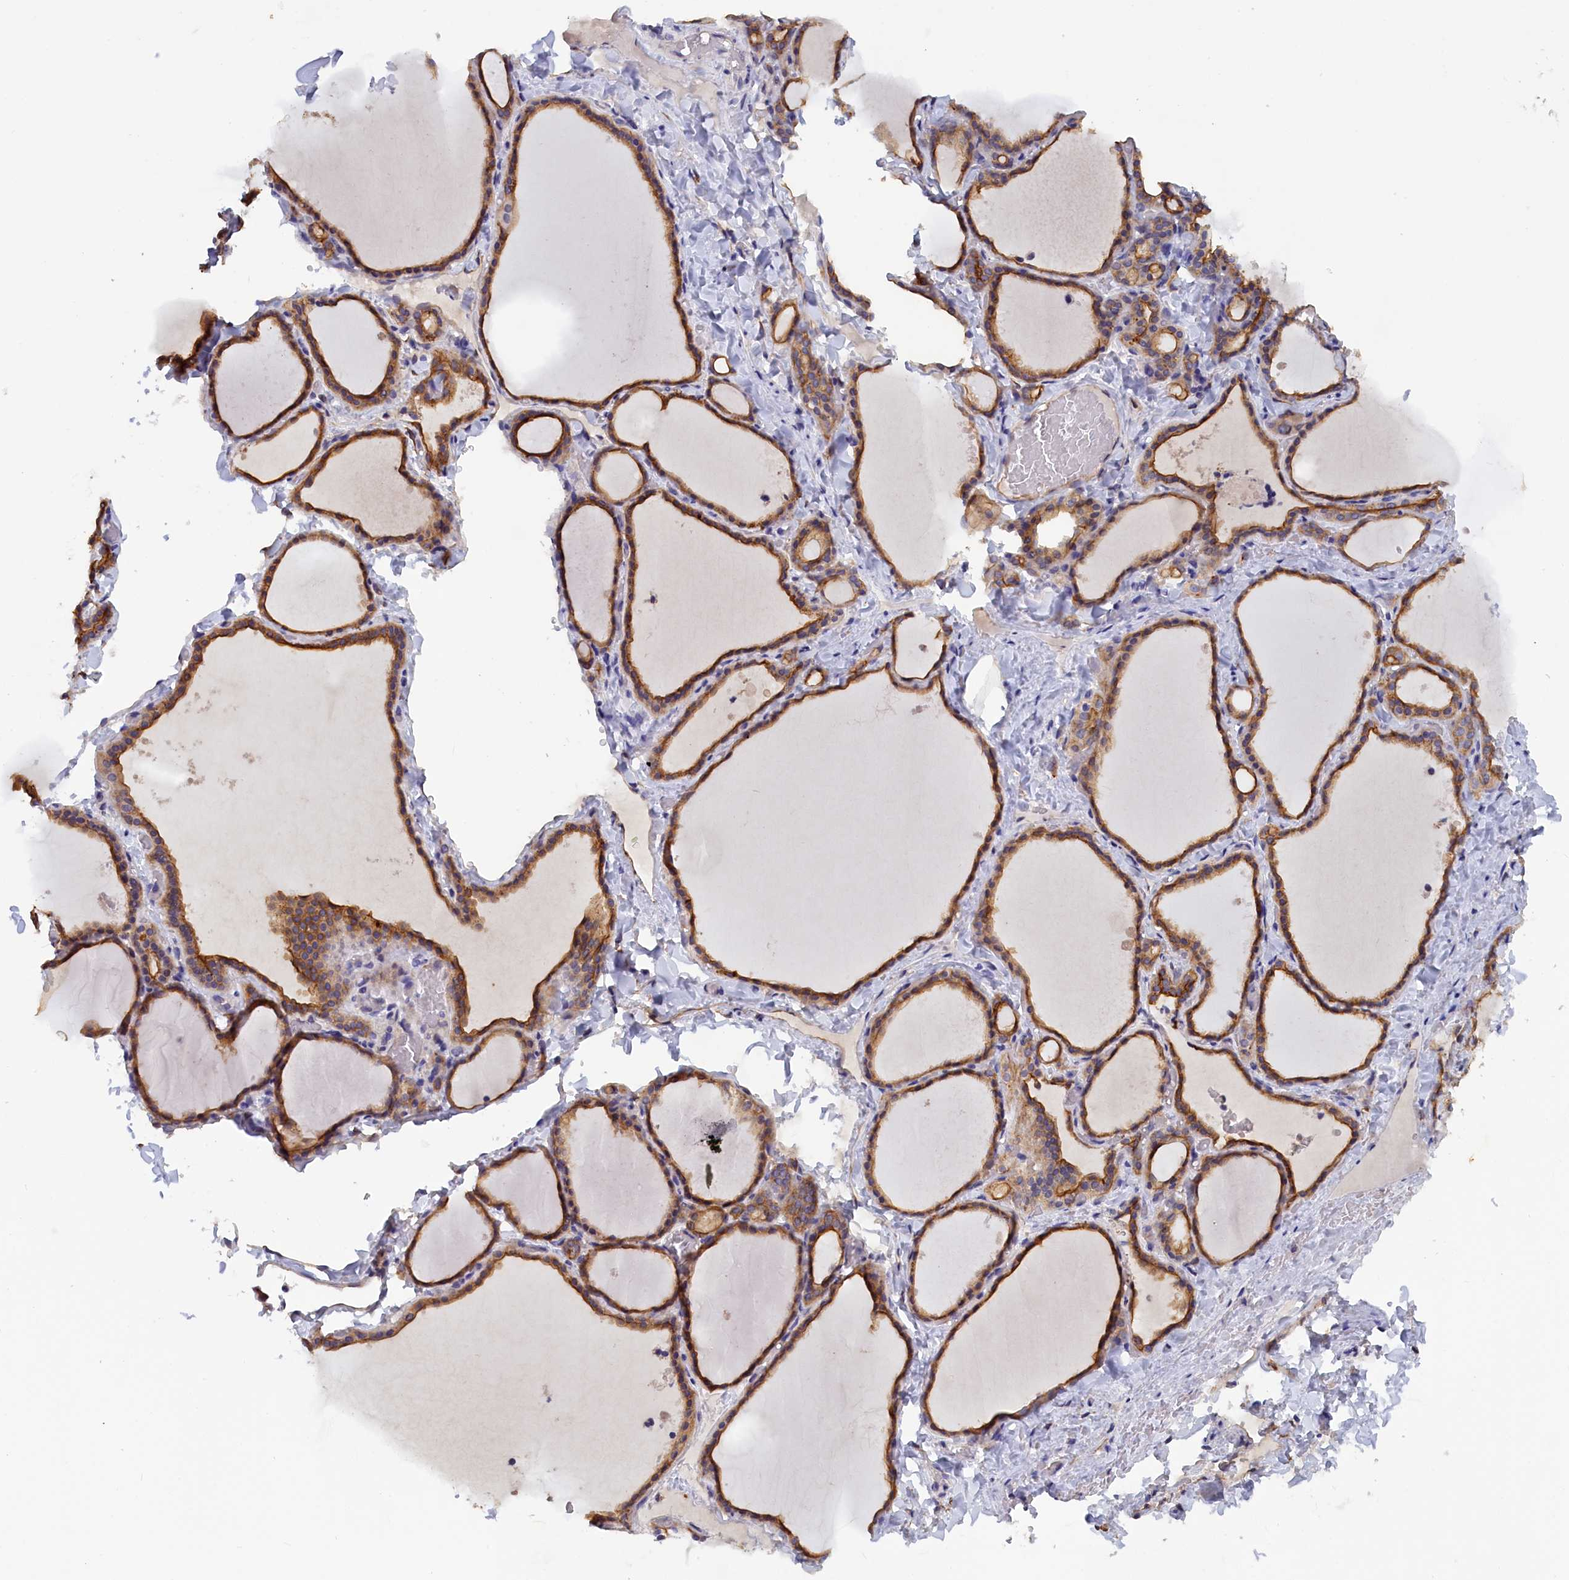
{"staining": {"intensity": "moderate", "quantity": ">75%", "location": "cytoplasmic/membranous"}, "tissue": "thyroid gland", "cell_type": "Glandular cells", "image_type": "normal", "snomed": [{"axis": "morphology", "description": "Normal tissue, NOS"}, {"axis": "topography", "description": "Thyroid gland"}], "caption": "The micrograph reveals a brown stain indicating the presence of a protein in the cytoplasmic/membranous of glandular cells in thyroid gland. (DAB IHC with brightfield microscopy, high magnification).", "gene": "COL19A1", "patient": {"sex": "female", "age": 22}}